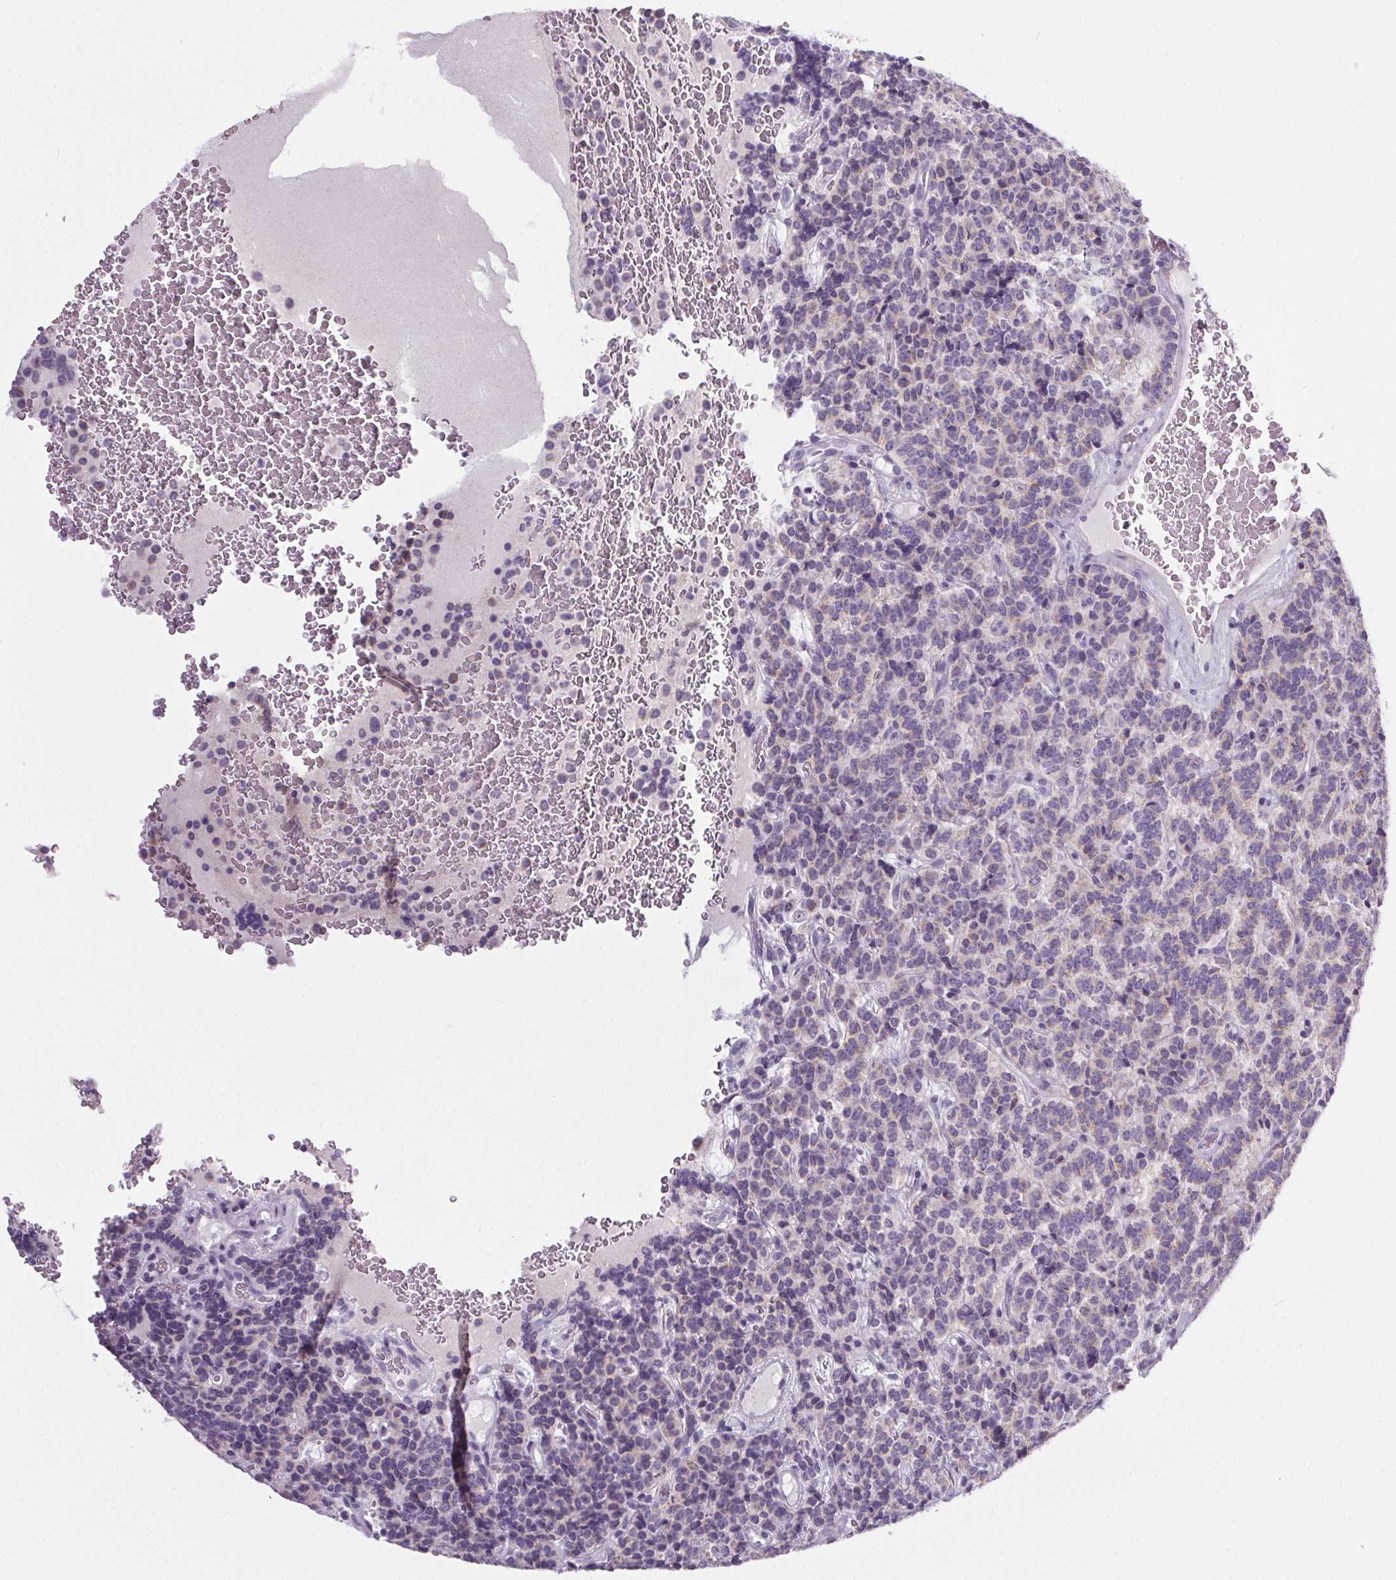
{"staining": {"intensity": "negative", "quantity": "none", "location": "none"}, "tissue": "carcinoid", "cell_type": "Tumor cells", "image_type": "cancer", "snomed": [{"axis": "morphology", "description": "Carcinoid, malignant, NOS"}, {"axis": "topography", "description": "Pancreas"}], "caption": "Tumor cells are negative for protein expression in human carcinoid.", "gene": "ELAVL2", "patient": {"sex": "male", "age": 36}}